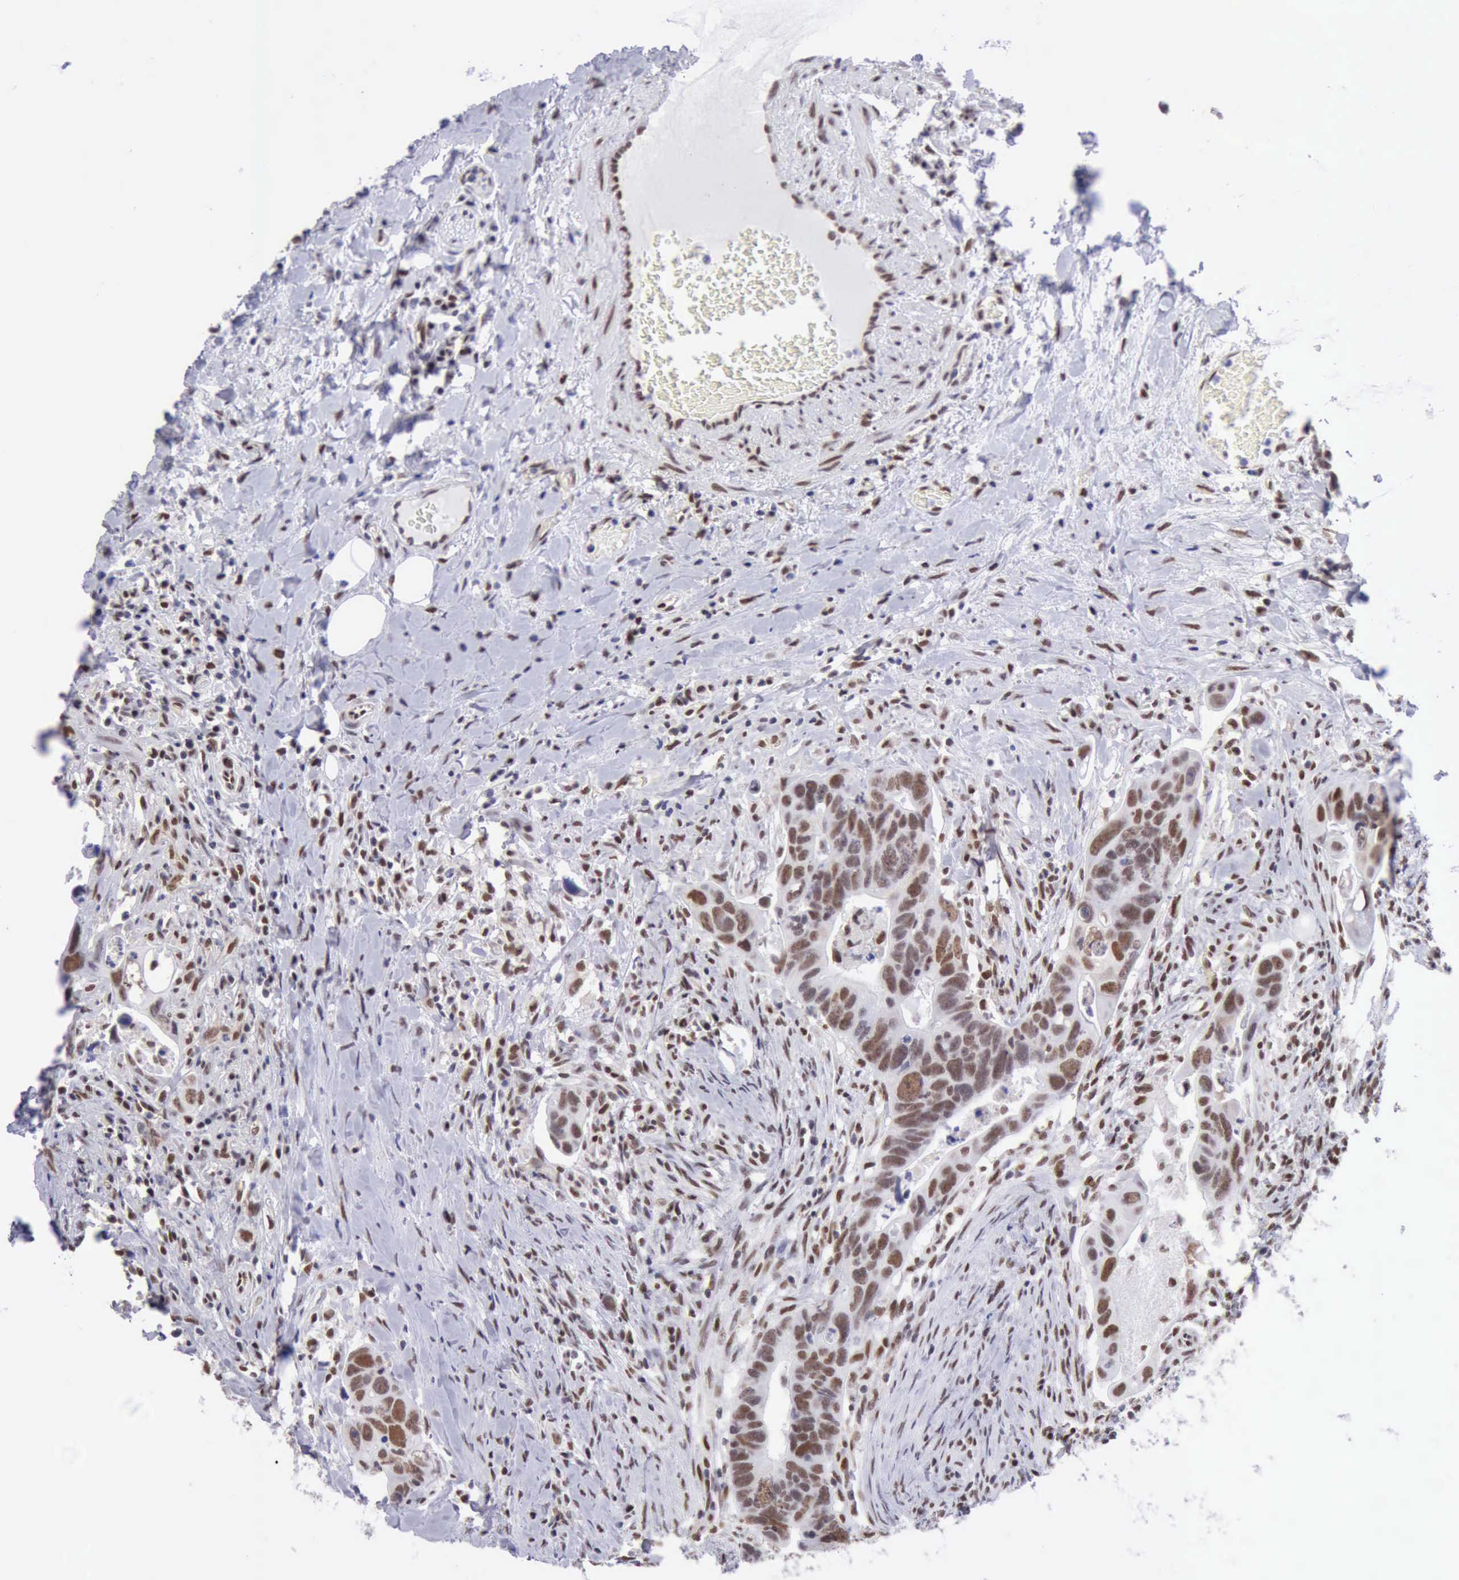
{"staining": {"intensity": "weak", "quantity": "25%-75%", "location": "nuclear"}, "tissue": "colorectal cancer", "cell_type": "Tumor cells", "image_type": "cancer", "snomed": [{"axis": "morphology", "description": "Adenocarcinoma, NOS"}, {"axis": "topography", "description": "Rectum"}], "caption": "About 25%-75% of tumor cells in adenocarcinoma (colorectal) display weak nuclear protein positivity as visualized by brown immunohistochemical staining.", "gene": "ERCC4", "patient": {"sex": "male", "age": 53}}